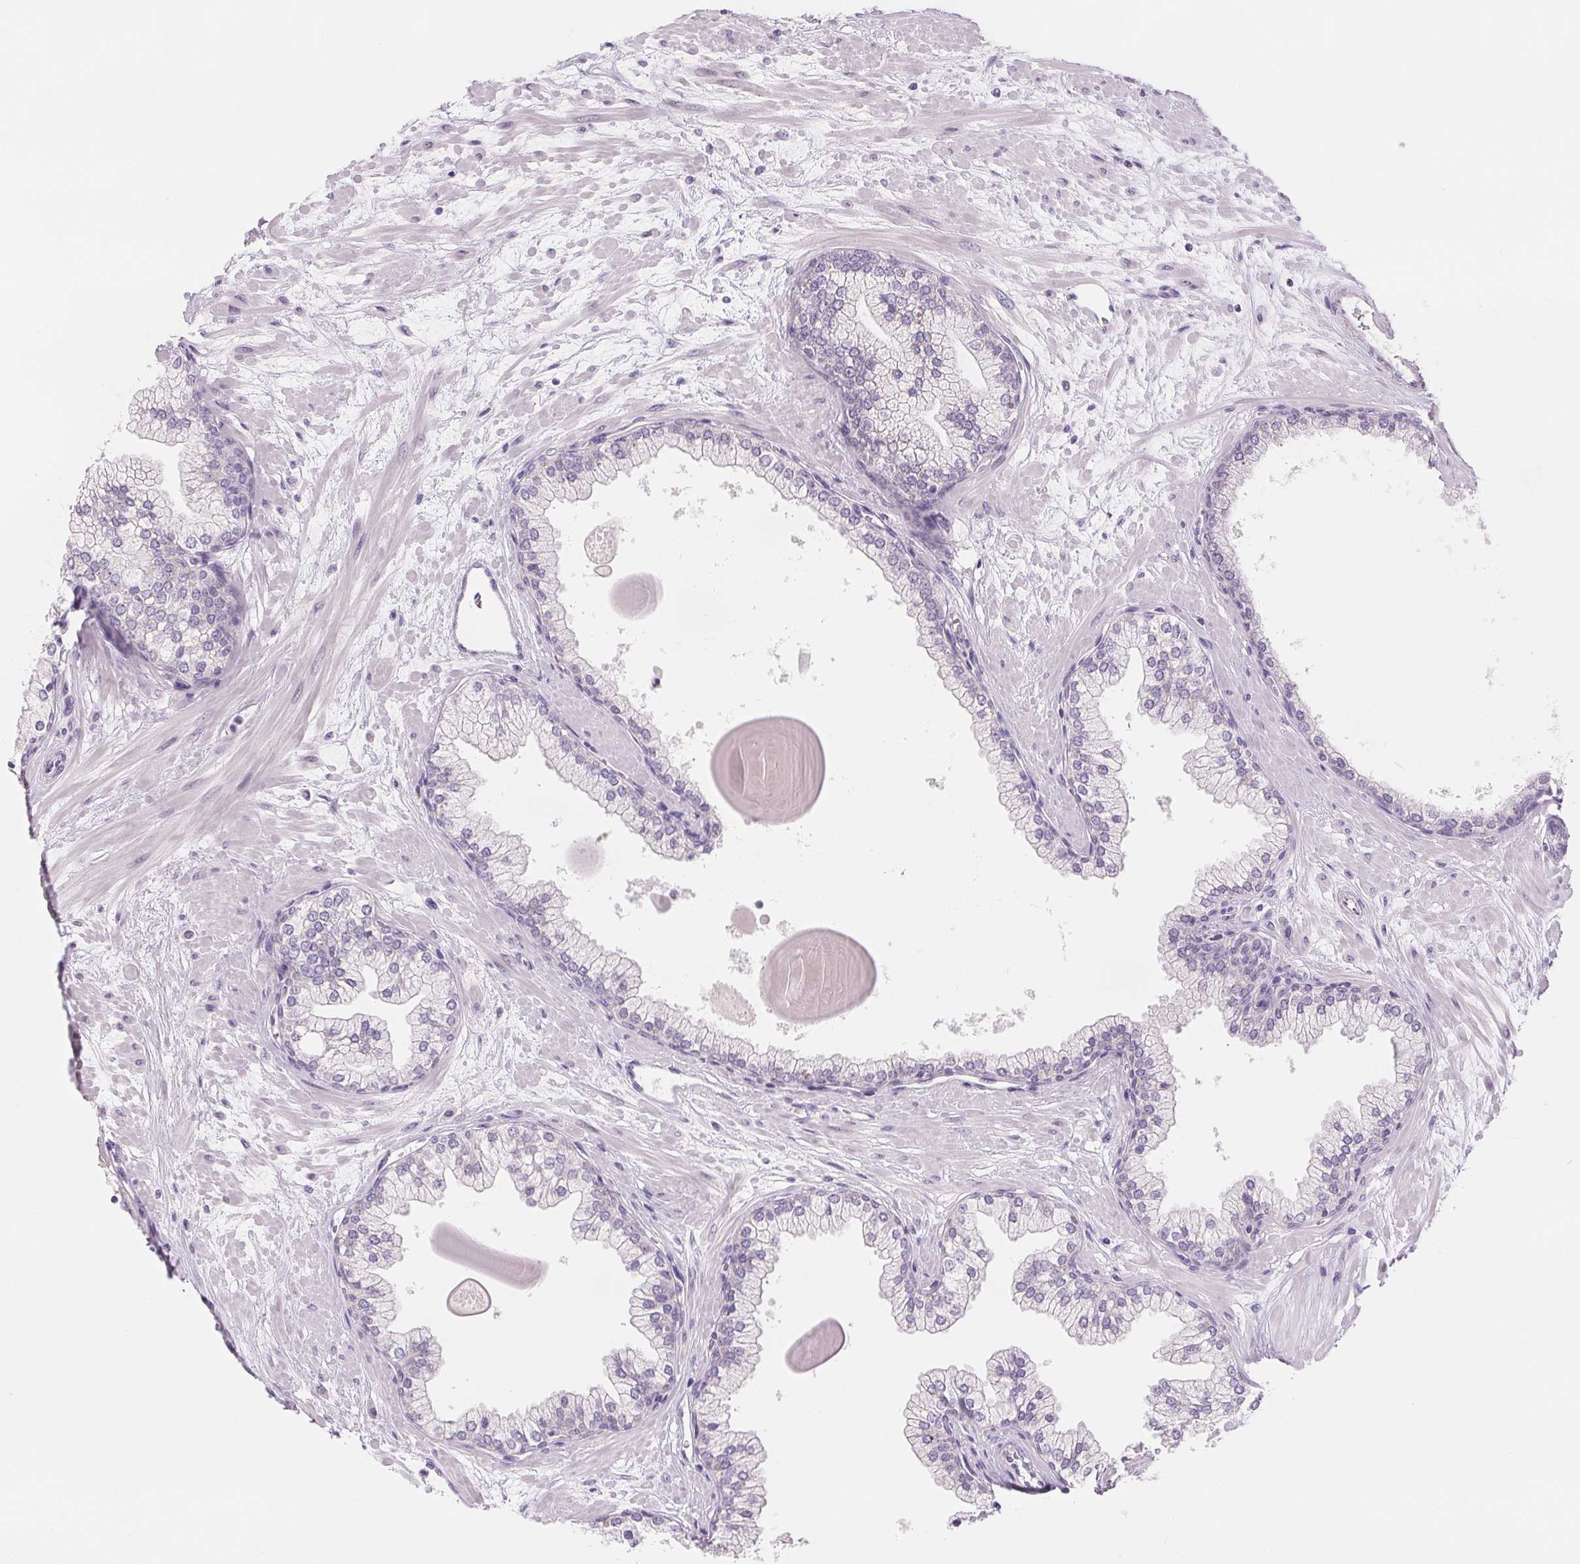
{"staining": {"intensity": "negative", "quantity": "none", "location": "none"}, "tissue": "prostate", "cell_type": "Glandular cells", "image_type": "normal", "snomed": [{"axis": "morphology", "description": "Normal tissue, NOS"}, {"axis": "topography", "description": "Prostate"}, {"axis": "topography", "description": "Peripheral nerve tissue"}], "caption": "This micrograph is of unremarkable prostate stained with immunohistochemistry to label a protein in brown with the nuclei are counter-stained blue. There is no positivity in glandular cells. (Brightfield microscopy of DAB (3,3'-diaminobenzidine) IHC at high magnification).", "gene": "CCDC168", "patient": {"sex": "male", "age": 61}}